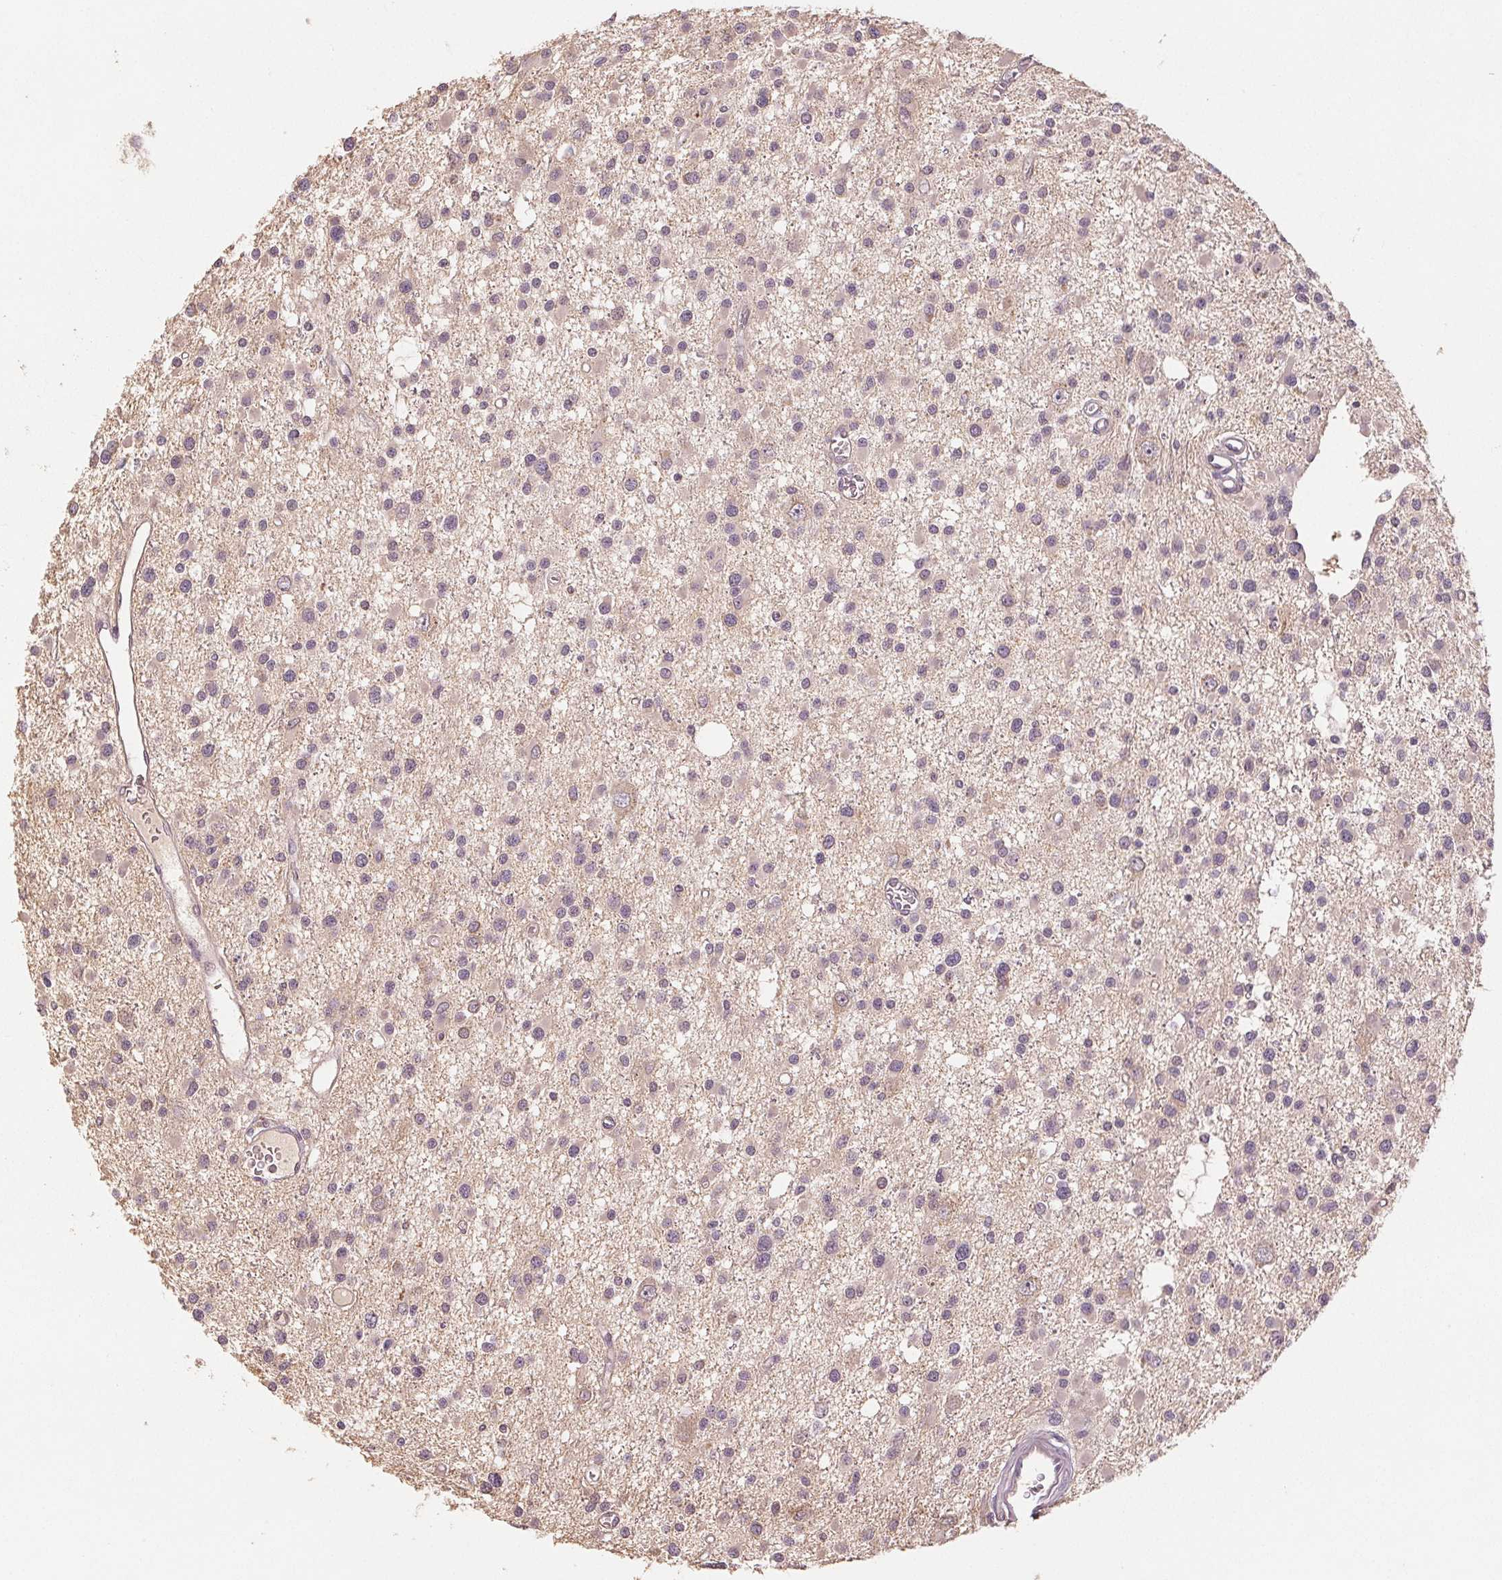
{"staining": {"intensity": "weak", "quantity": "25%-75%", "location": "cytoplasmic/membranous"}, "tissue": "glioma", "cell_type": "Tumor cells", "image_type": "cancer", "snomed": [{"axis": "morphology", "description": "Glioma, malignant, High grade"}, {"axis": "topography", "description": "Brain"}], "caption": "Protein staining by immunohistochemistry exhibits weak cytoplasmic/membranous staining in approximately 25%-75% of tumor cells in glioma.", "gene": "COX14", "patient": {"sex": "male", "age": 54}}